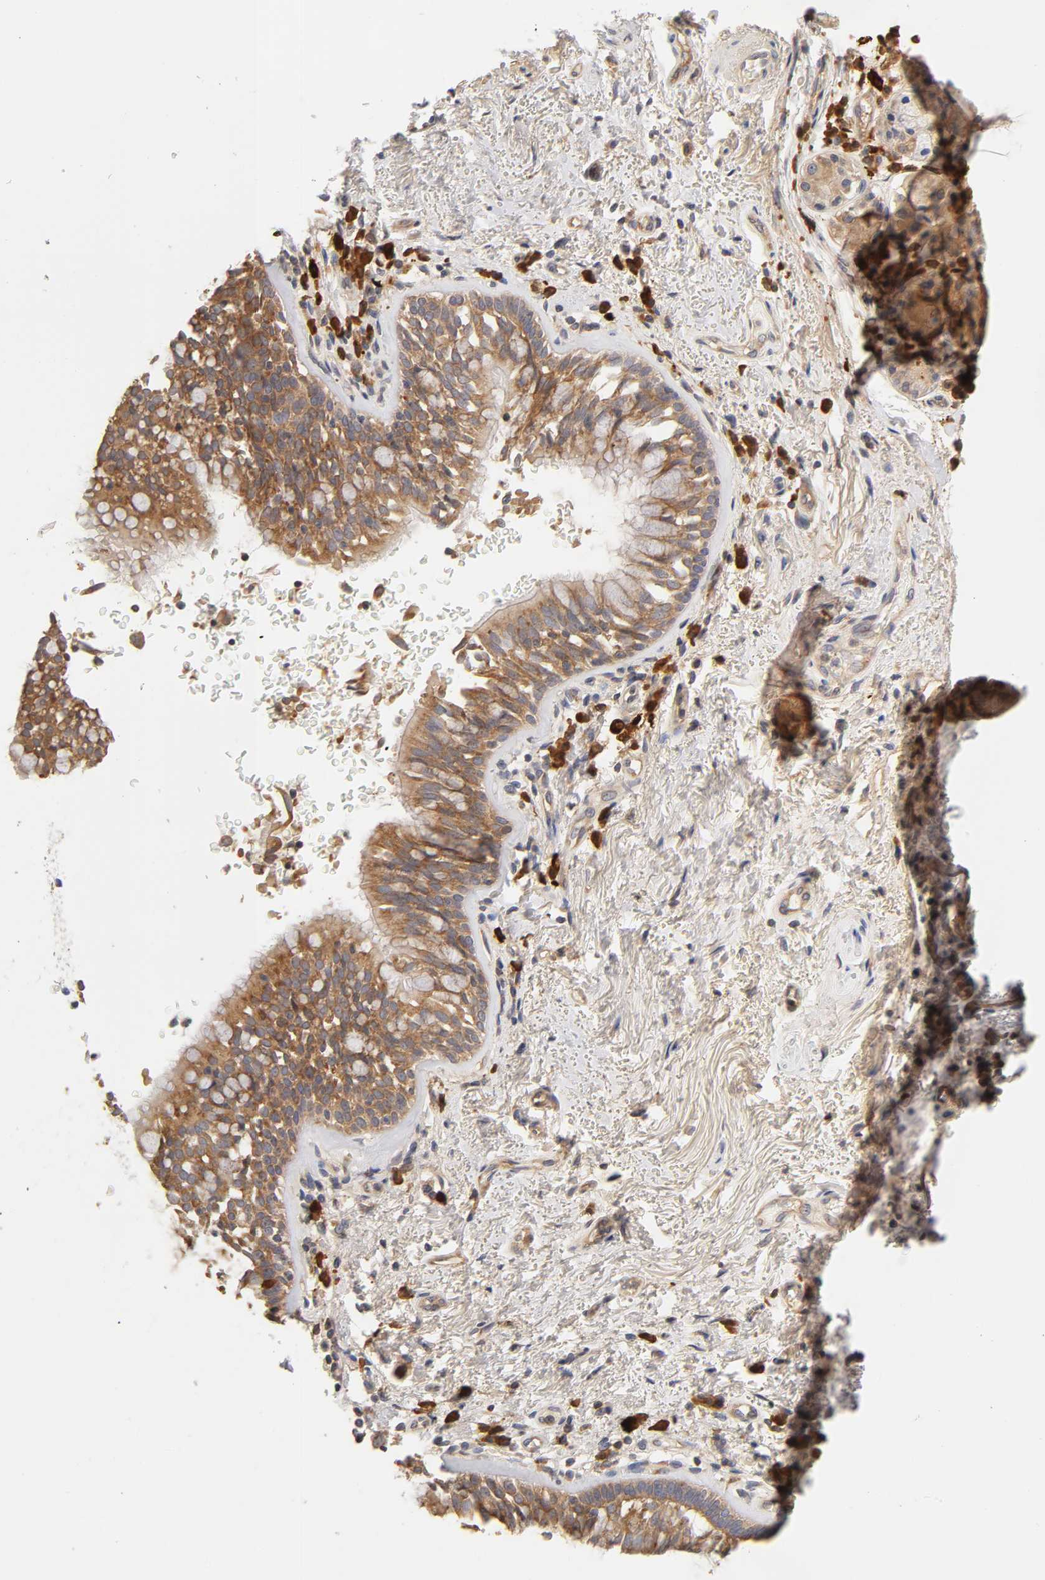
{"staining": {"intensity": "moderate", "quantity": ">75%", "location": "cytoplasmic/membranous"}, "tissue": "bronchus", "cell_type": "Respiratory epithelial cells", "image_type": "normal", "snomed": [{"axis": "morphology", "description": "Normal tissue, NOS"}, {"axis": "morphology", "description": "Adenocarcinoma, NOS"}, {"axis": "topography", "description": "Bronchus"}, {"axis": "topography", "description": "Lung"}], "caption": "Respiratory epithelial cells demonstrate medium levels of moderate cytoplasmic/membranous positivity in about >75% of cells in benign bronchus.", "gene": "RPS29", "patient": {"sex": "male", "age": 71}}